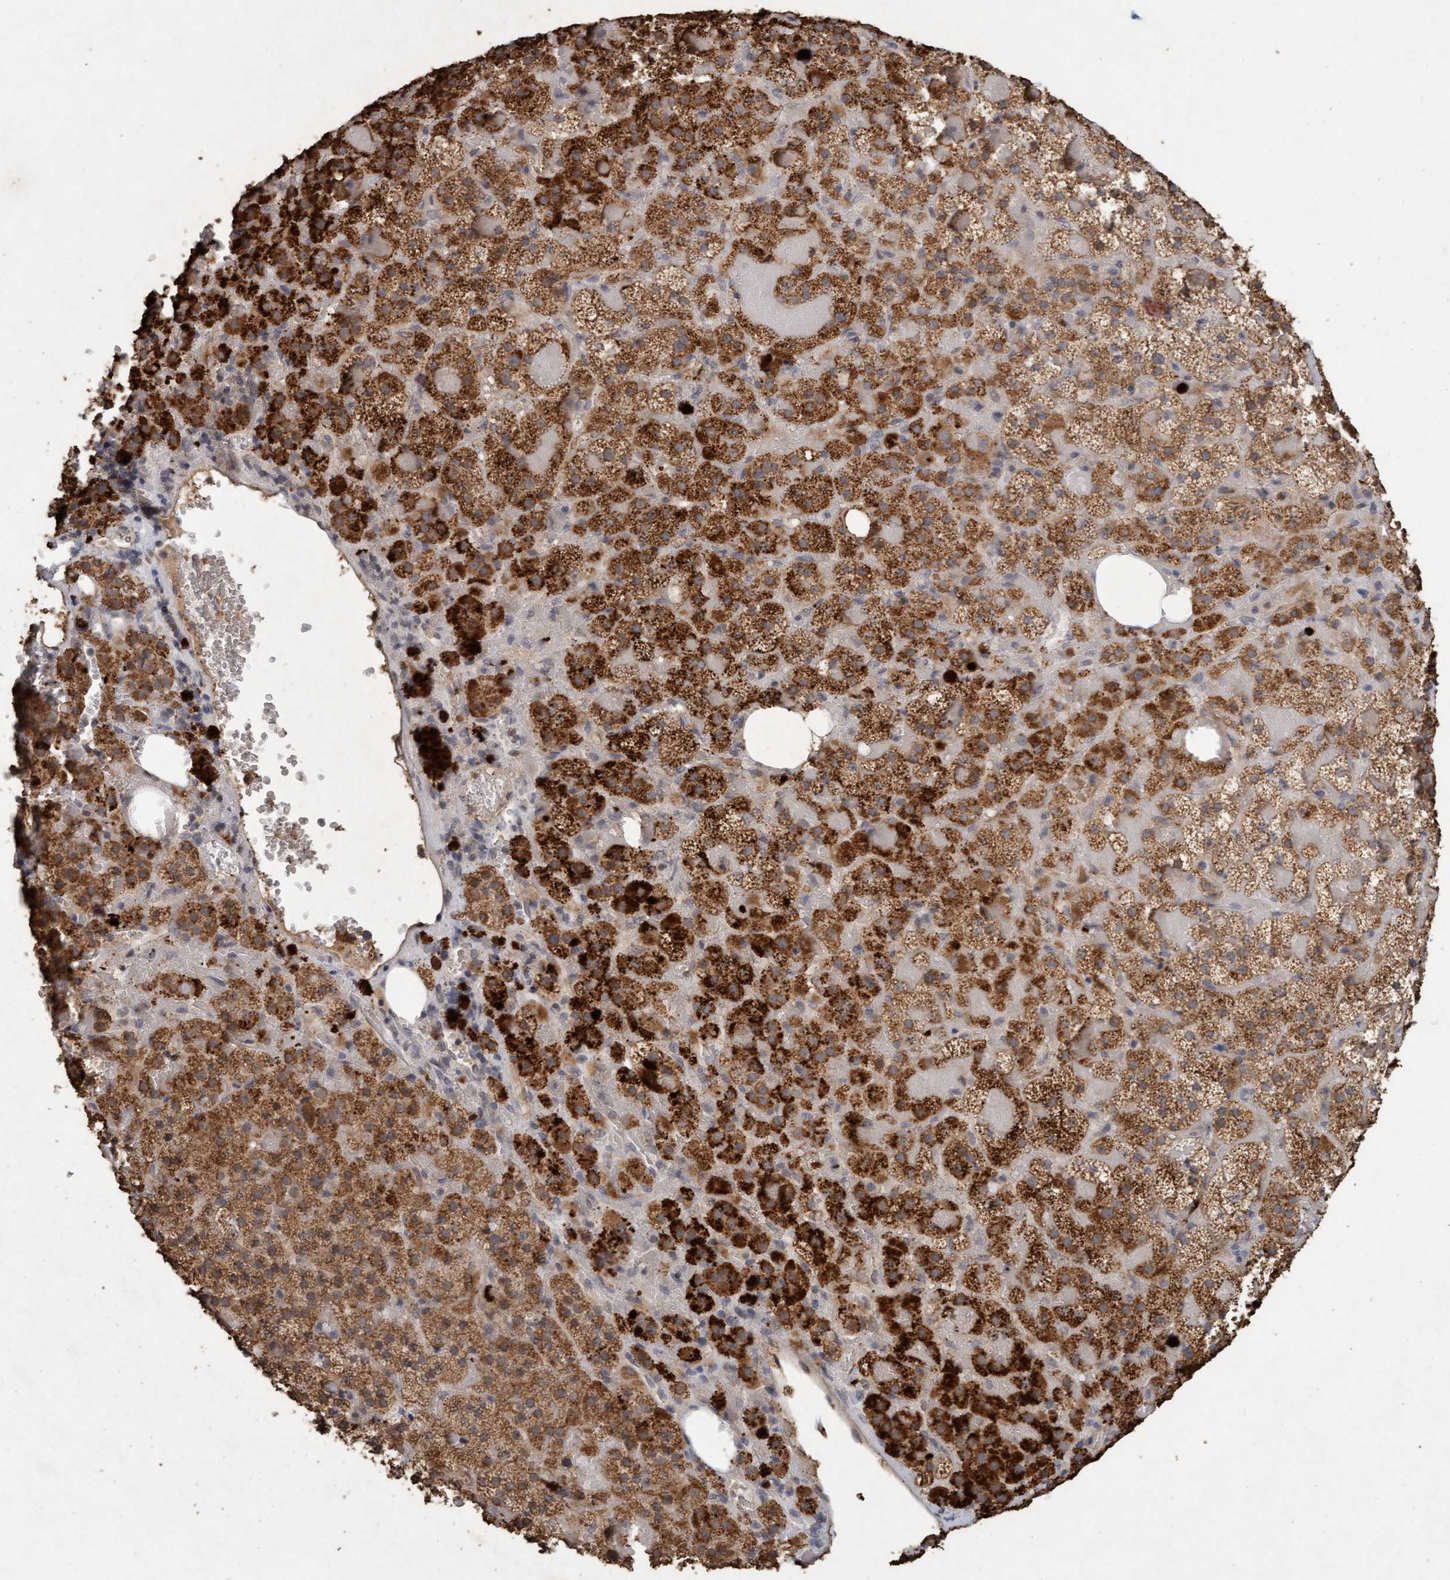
{"staining": {"intensity": "strong", "quantity": ">75%", "location": "cytoplasmic/membranous"}, "tissue": "adrenal gland", "cell_type": "Glandular cells", "image_type": "normal", "snomed": [{"axis": "morphology", "description": "Normal tissue, NOS"}, {"axis": "topography", "description": "Adrenal gland"}], "caption": "Immunohistochemistry micrograph of unremarkable human adrenal gland stained for a protein (brown), which shows high levels of strong cytoplasmic/membranous staining in approximately >75% of glandular cells.", "gene": "VSIG8", "patient": {"sex": "female", "age": 59}}